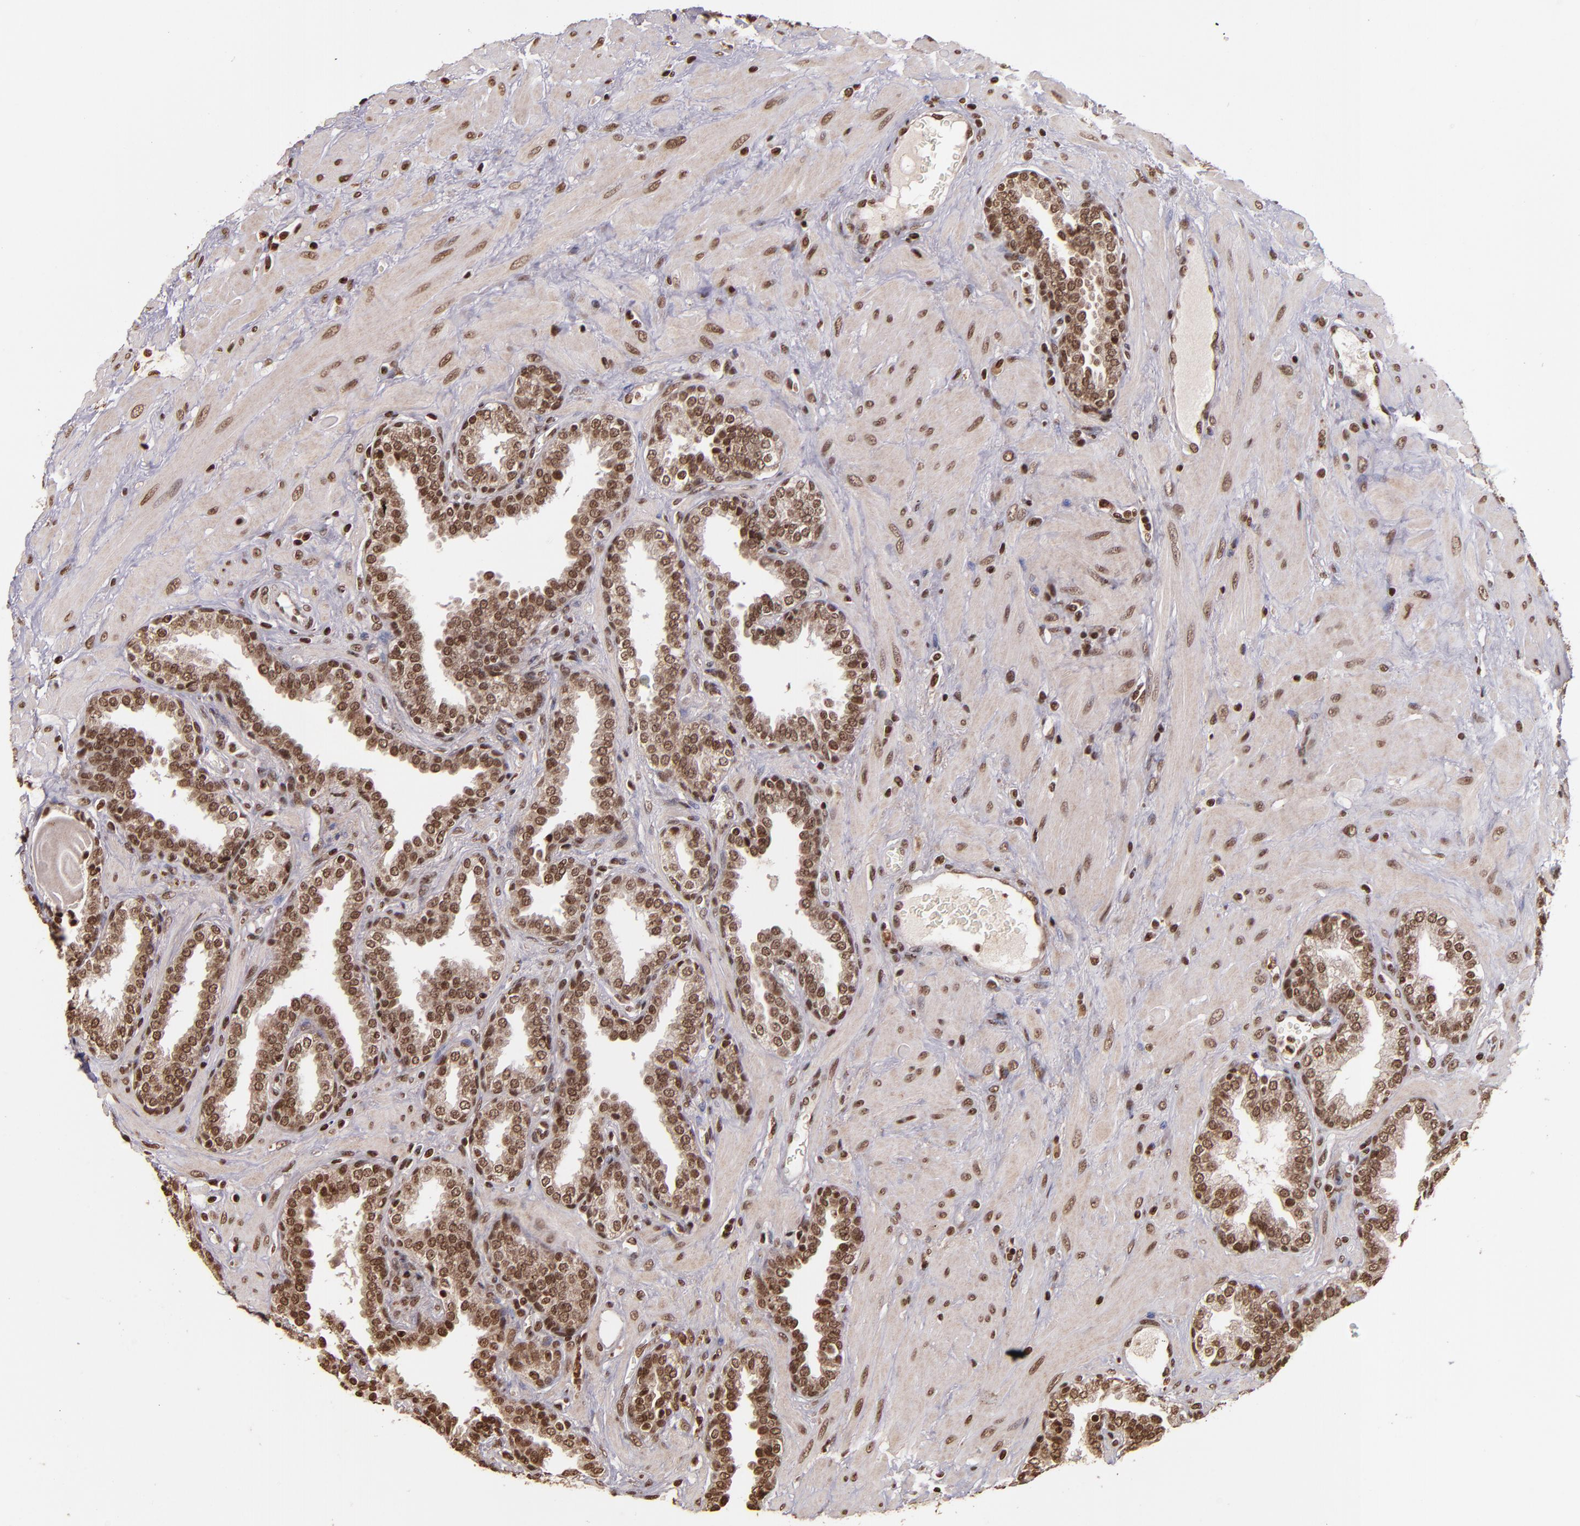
{"staining": {"intensity": "moderate", "quantity": ">75%", "location": "nuclear"}, "tissue": "prostate", "cell_type": "Glandular cells", "image_type": "normal", "snomed": [{"axis": "morphology", "description": "Normal tissue, NOS"}, {"axis": "topography", "description": "Prostate"}], "caption": "Protein staining by immunohistochemistry (IHC) displays moderate nuclear staining in approximately >75% of glandular cells in benign prostate. Ihc stains the protein in brown and the nuclei are stained blue.", "gene": "CUL3", "patient": {"sex": "male", "age": 51}}